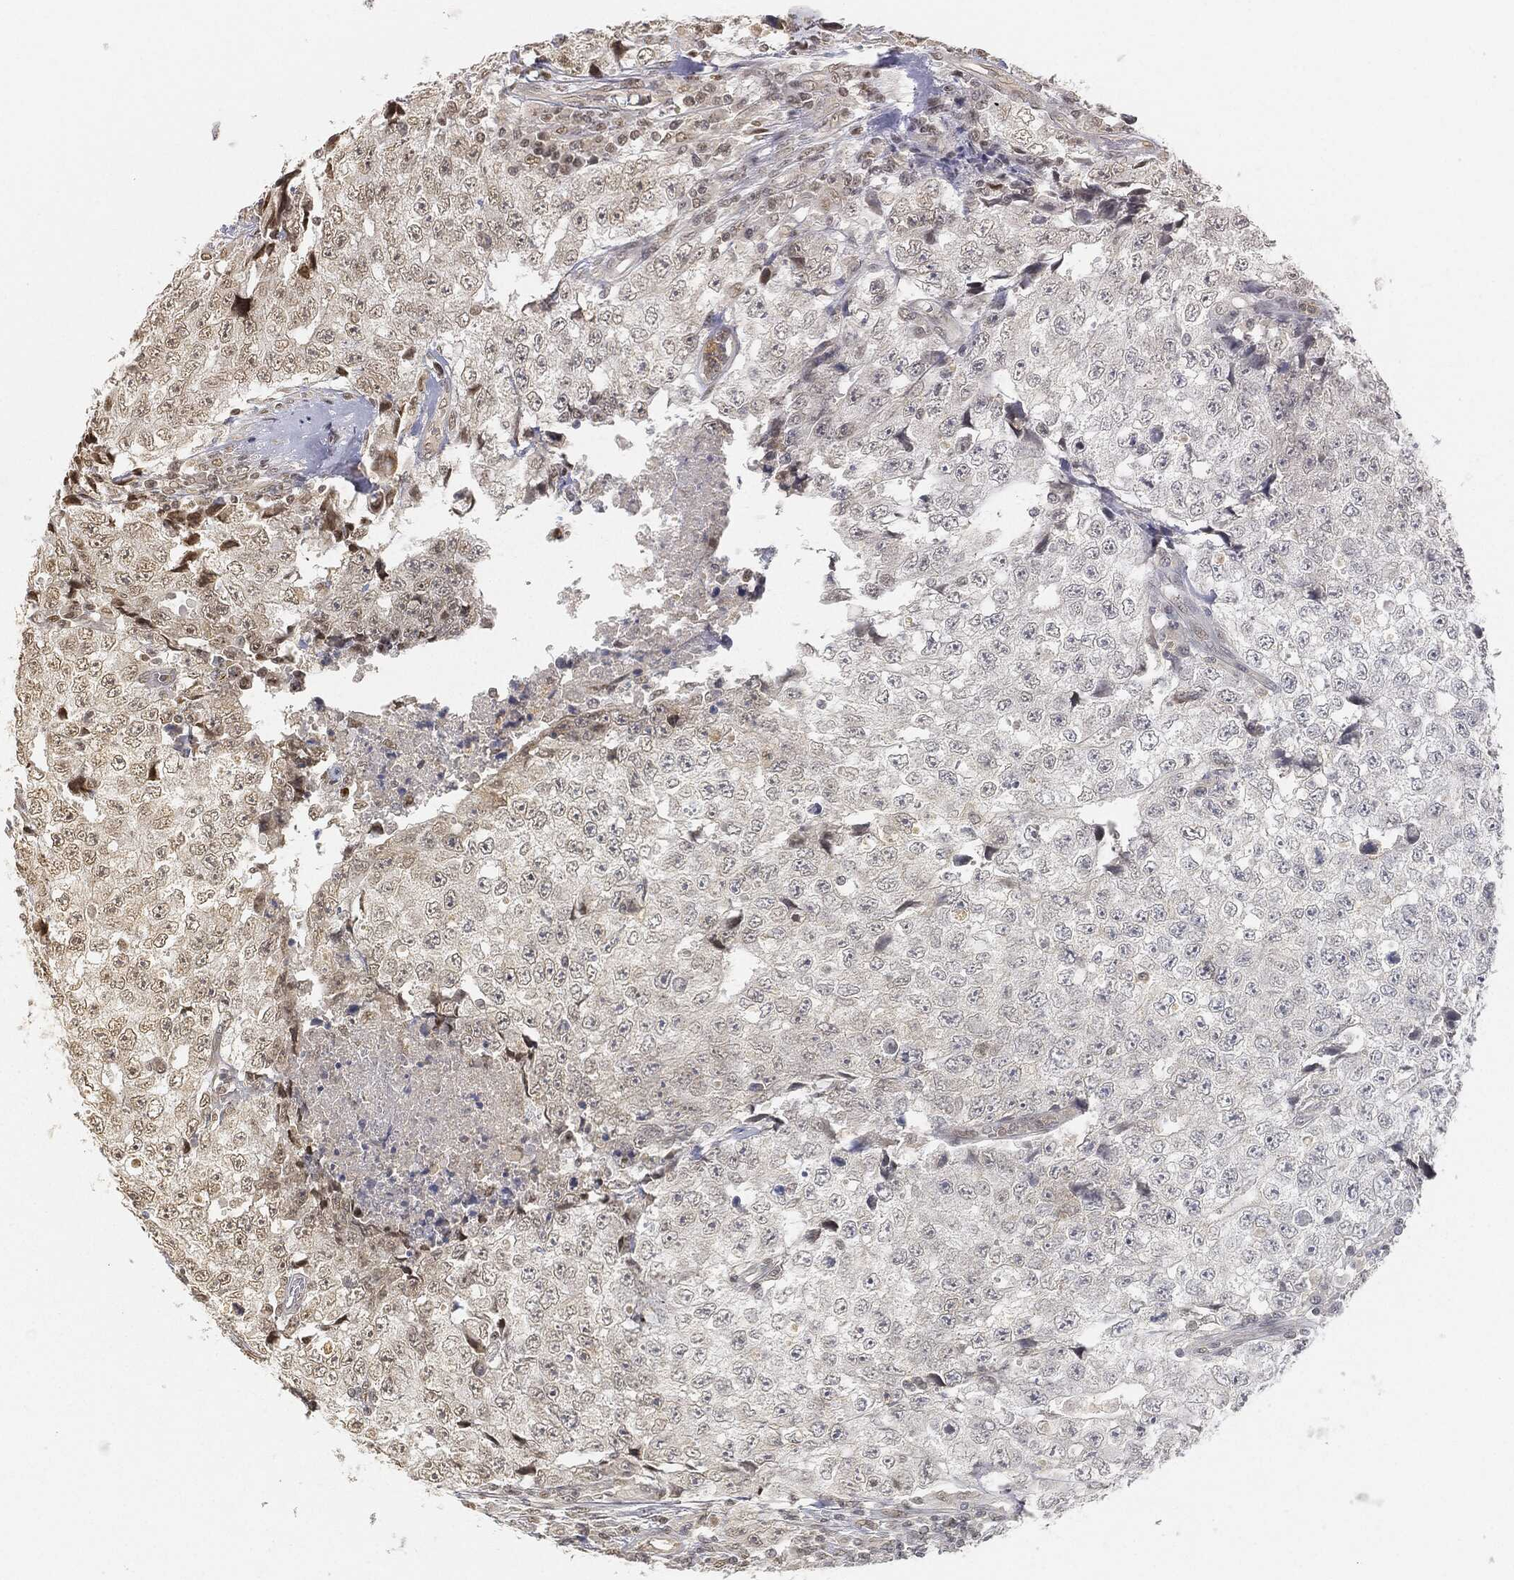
{"staining": {"intensity": "negative", "quantity": "none", "location": "none"}, "tissue": "testis cancer", "cell_type": "Tumor cells", "image_type": "cancer", "snomed": [{"axis": "morphology", "description": "Necrosis, NOS"}, {"axis": "morphology", "description": "Carcinoma, Embryonal, NOS"}, {"axis": "topography", "description": "Testis"}], "caption": "Immunohistochemistry micrograph of testis embryonal carcinoma stained for a protein (brown), which exhibits no staining in tumor cells. Nuclei are stained in blue.", "gene": "CIB1", "patient": {"sex": "male", "age": 19}}